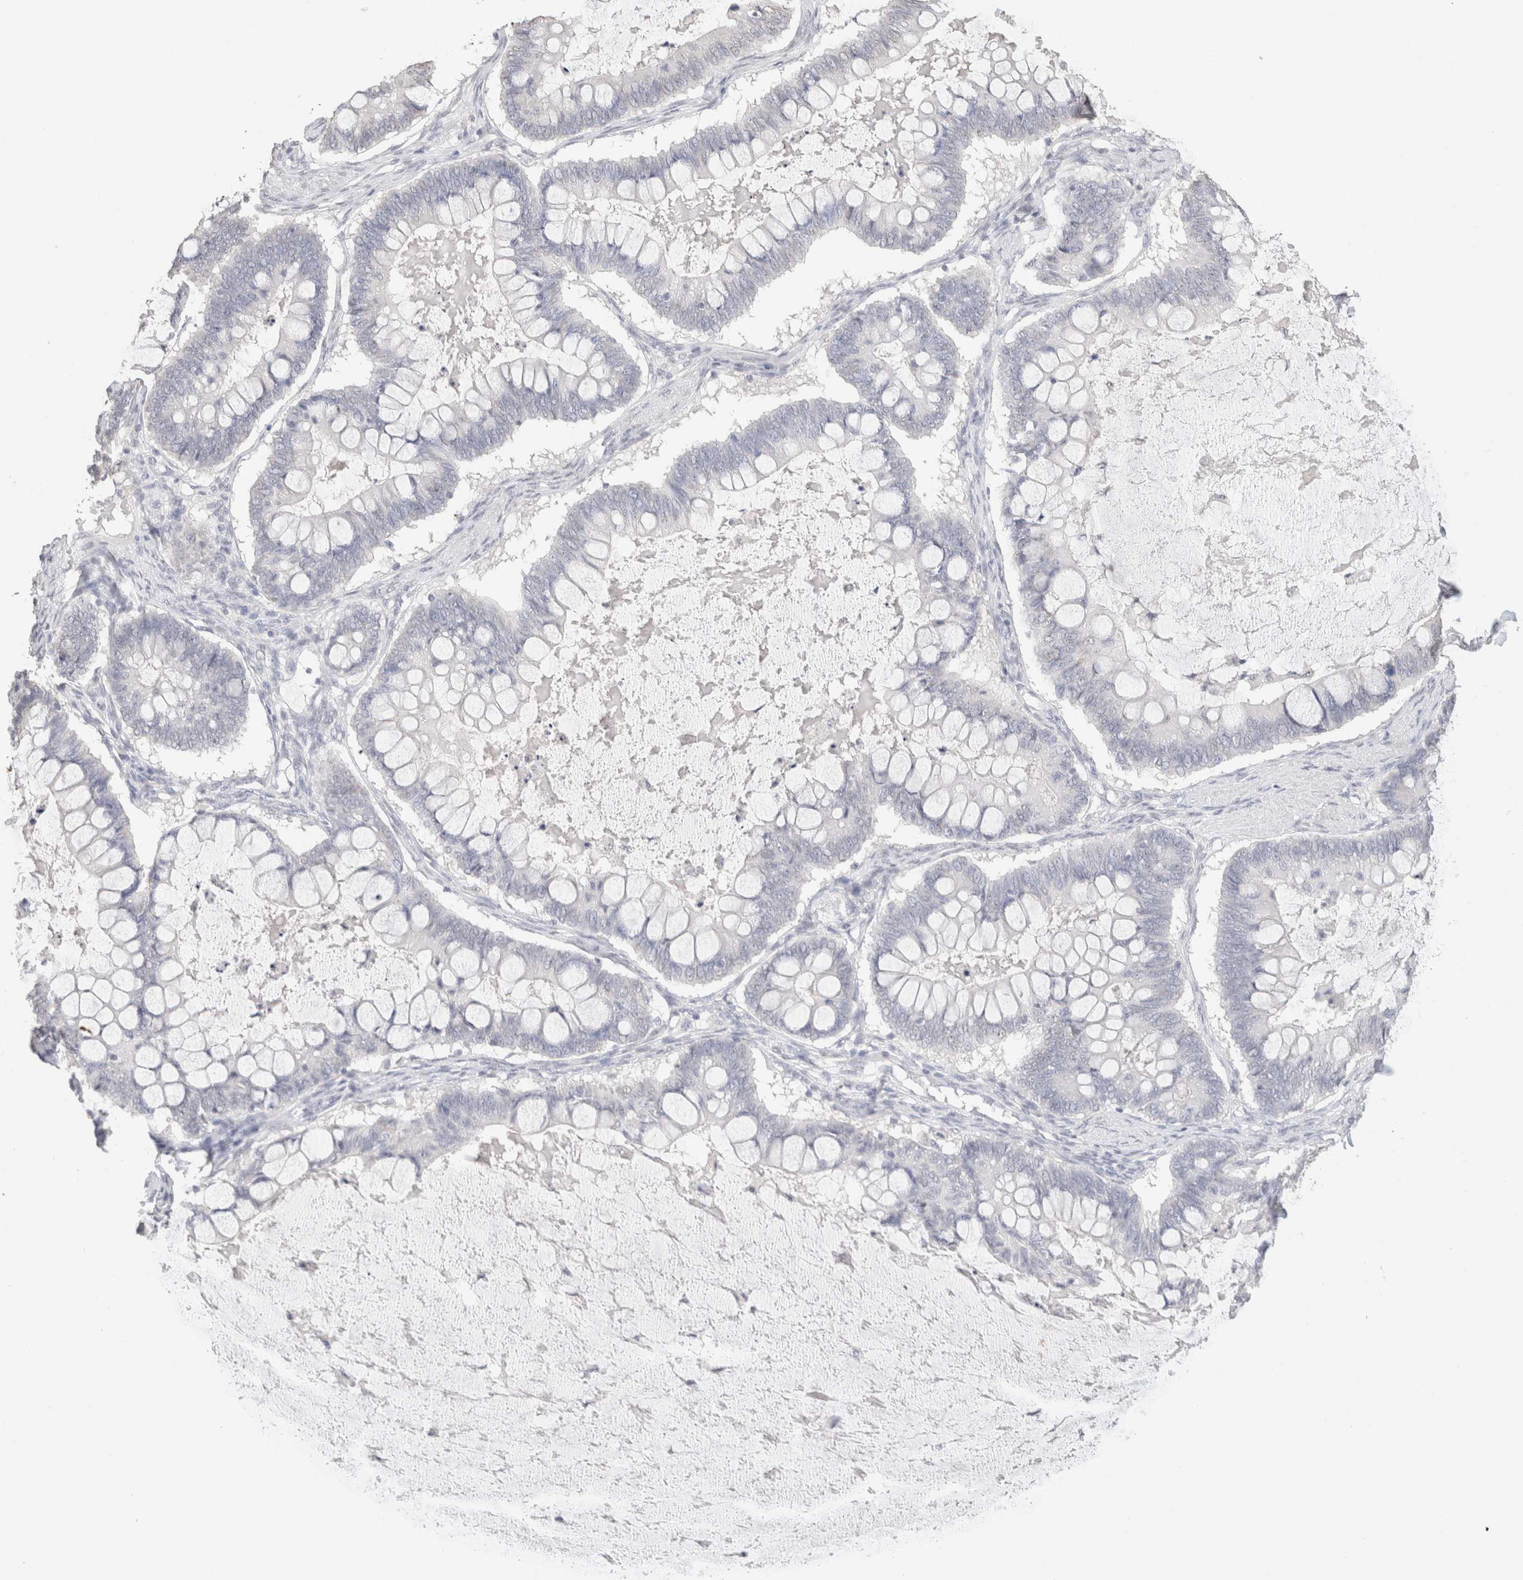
{"staining": {"intensity": "negative", "quantity": "none", "location": "none"}, "tissue": "ovarian cancer", "cell_type": "Tumor cells", "image_type": "cancer", "snomed": [{"axis": "morphology", "description": "Cystadenocarcinoma, mucinous, NOS"}, {"axis": "topography", "description": "Ovary"}], "caption": "Ovarian mucinous cystadenocarcinoma was stained to show a protein in brown. There is no significant expression in tumor cells. (IHC, brightfield microscopy, high magnification).", "gene": "CD80", "patient": {"sex": "female", "age": 61}}